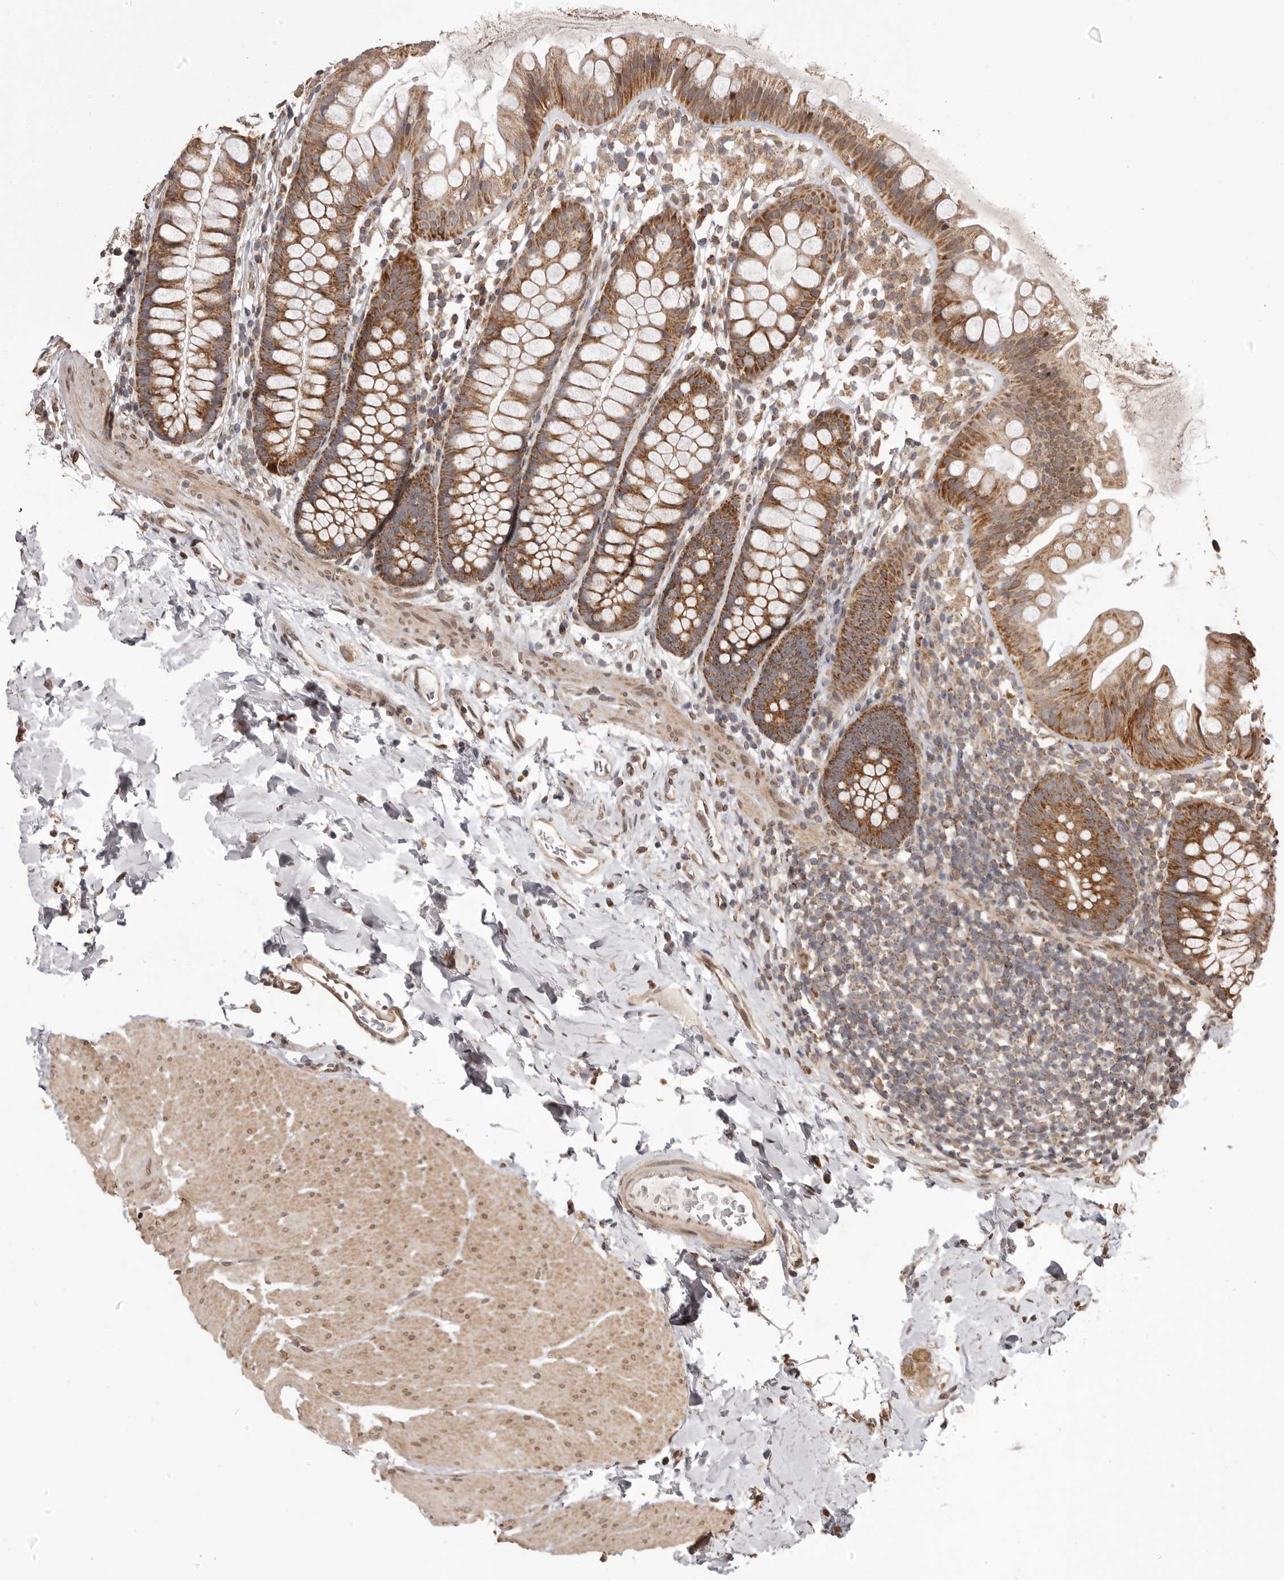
{"staining": {"intensity": "moderate", "quantity": ">75%", "location": "cytoplasmic/membranous"}, "tissue": "colon", "cell_type": "Endothelial cells", "image_type": "normal", "snomed": [{"axis": "morphology", "description": "Normal tissue, NOS"}, {"axis": "topography", "description": "Colon"}], "caption": "IHC histopathology image of normal colon stained for a protein (brown), which displays medium levels of moderate cytoplasmic/membranous positivity in about >75% of endothelial cells.", "gene": "CHRM2", "patient": {"sex": "female", "age": 62}}